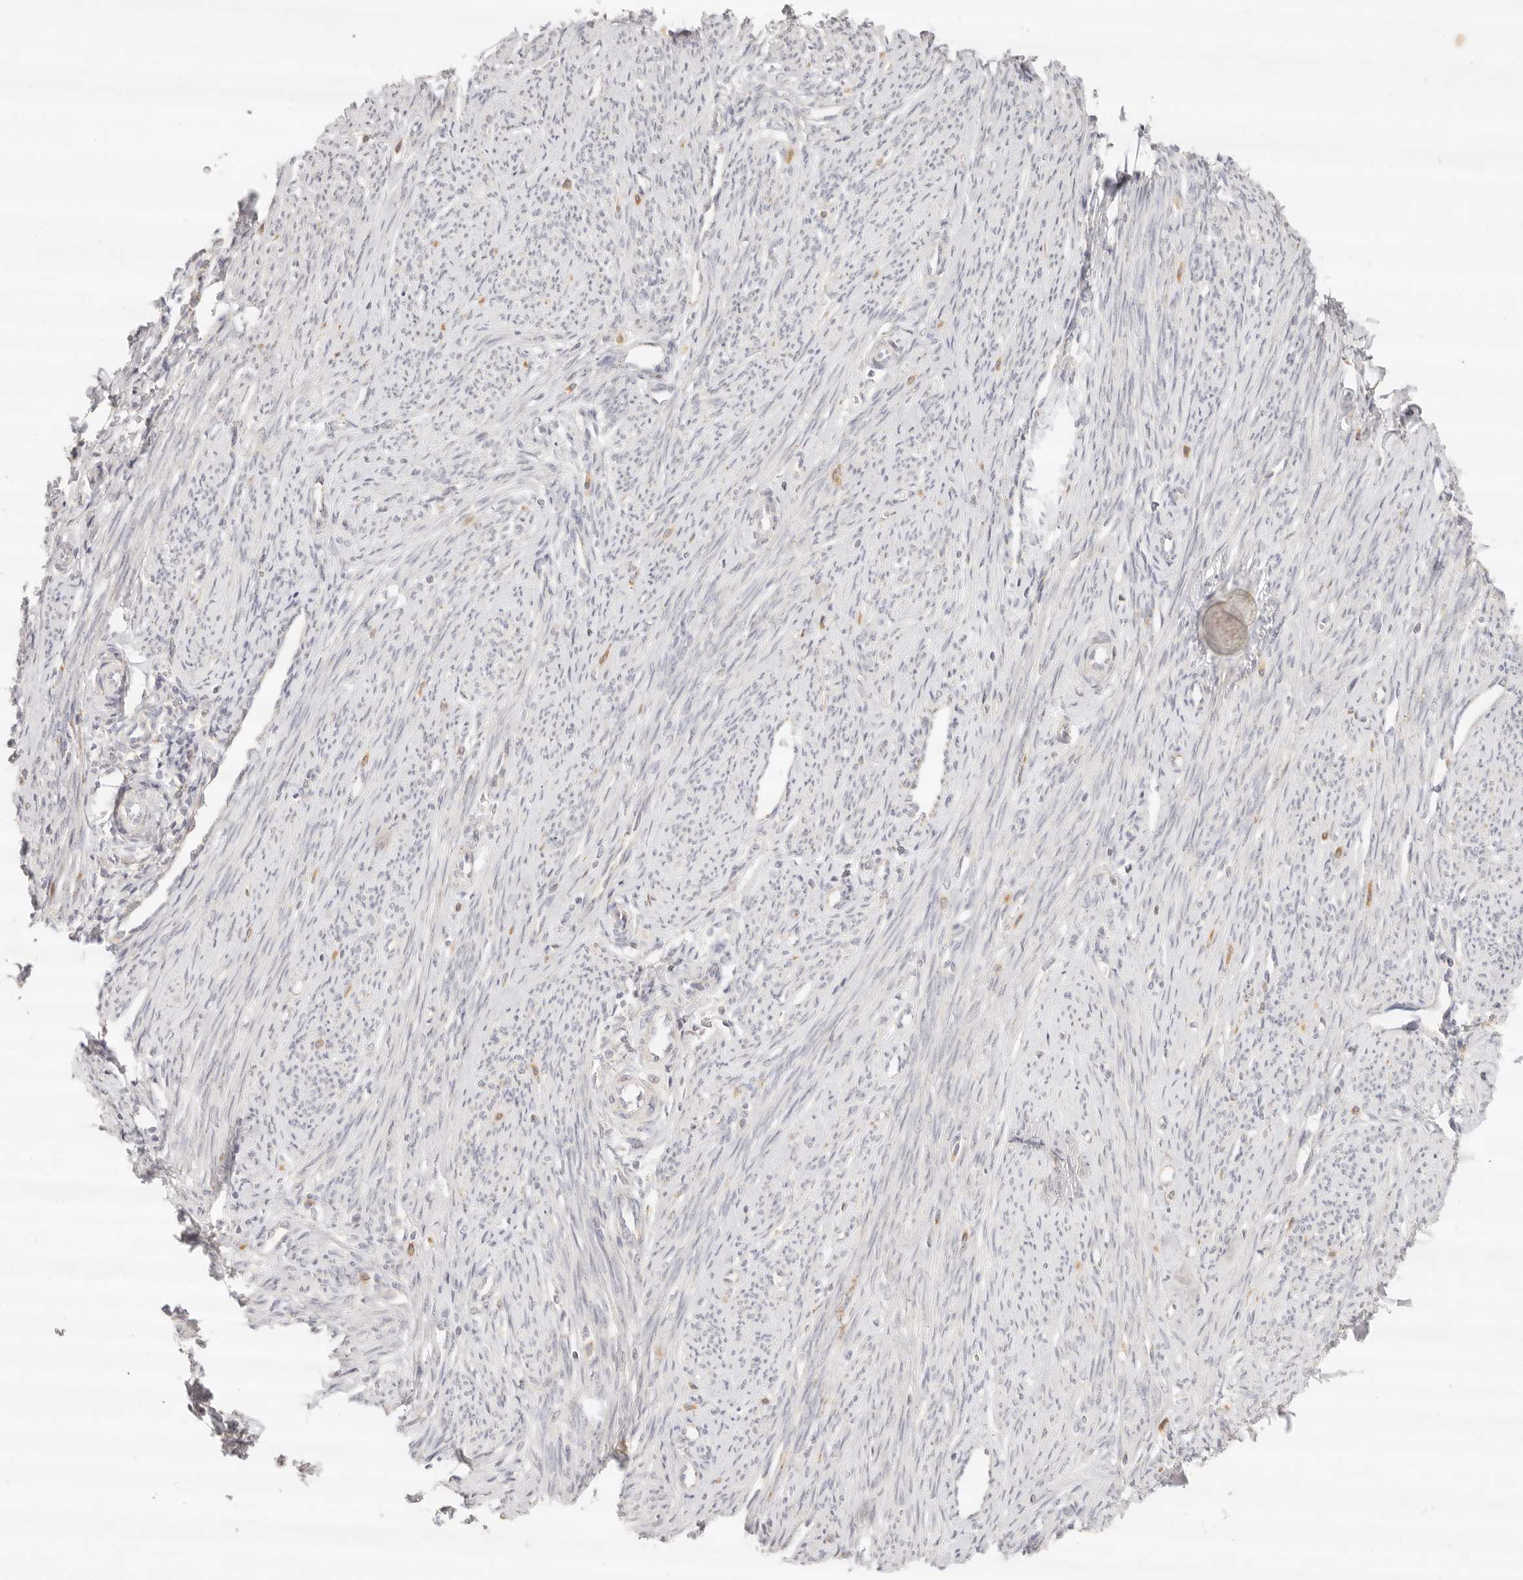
{"staining": {"intensity": "negative", "quantity": "none", "location": "none"}, "tissue": "endometrium", "cell_type": "Cells in endometrial stroma", "image_type": "normal", "snomed": [{"axis": "morphology", "description": "Normal tissue, NOS"}, {"axis": "topography", "description": "Endometrium"}], "caption": "Micrograph shows no significant protein staining in cells in endometrial stroma of benign endometrium. (Stains: DAB (3,3'-diaminobenzidine) immunohistochemistry (IHC) with hematoxylin counter stain, Microscopy: brightfield microscopy at high magnification).", "gene": "GPR156", "patient": {"sex": "female", "age": 56}}